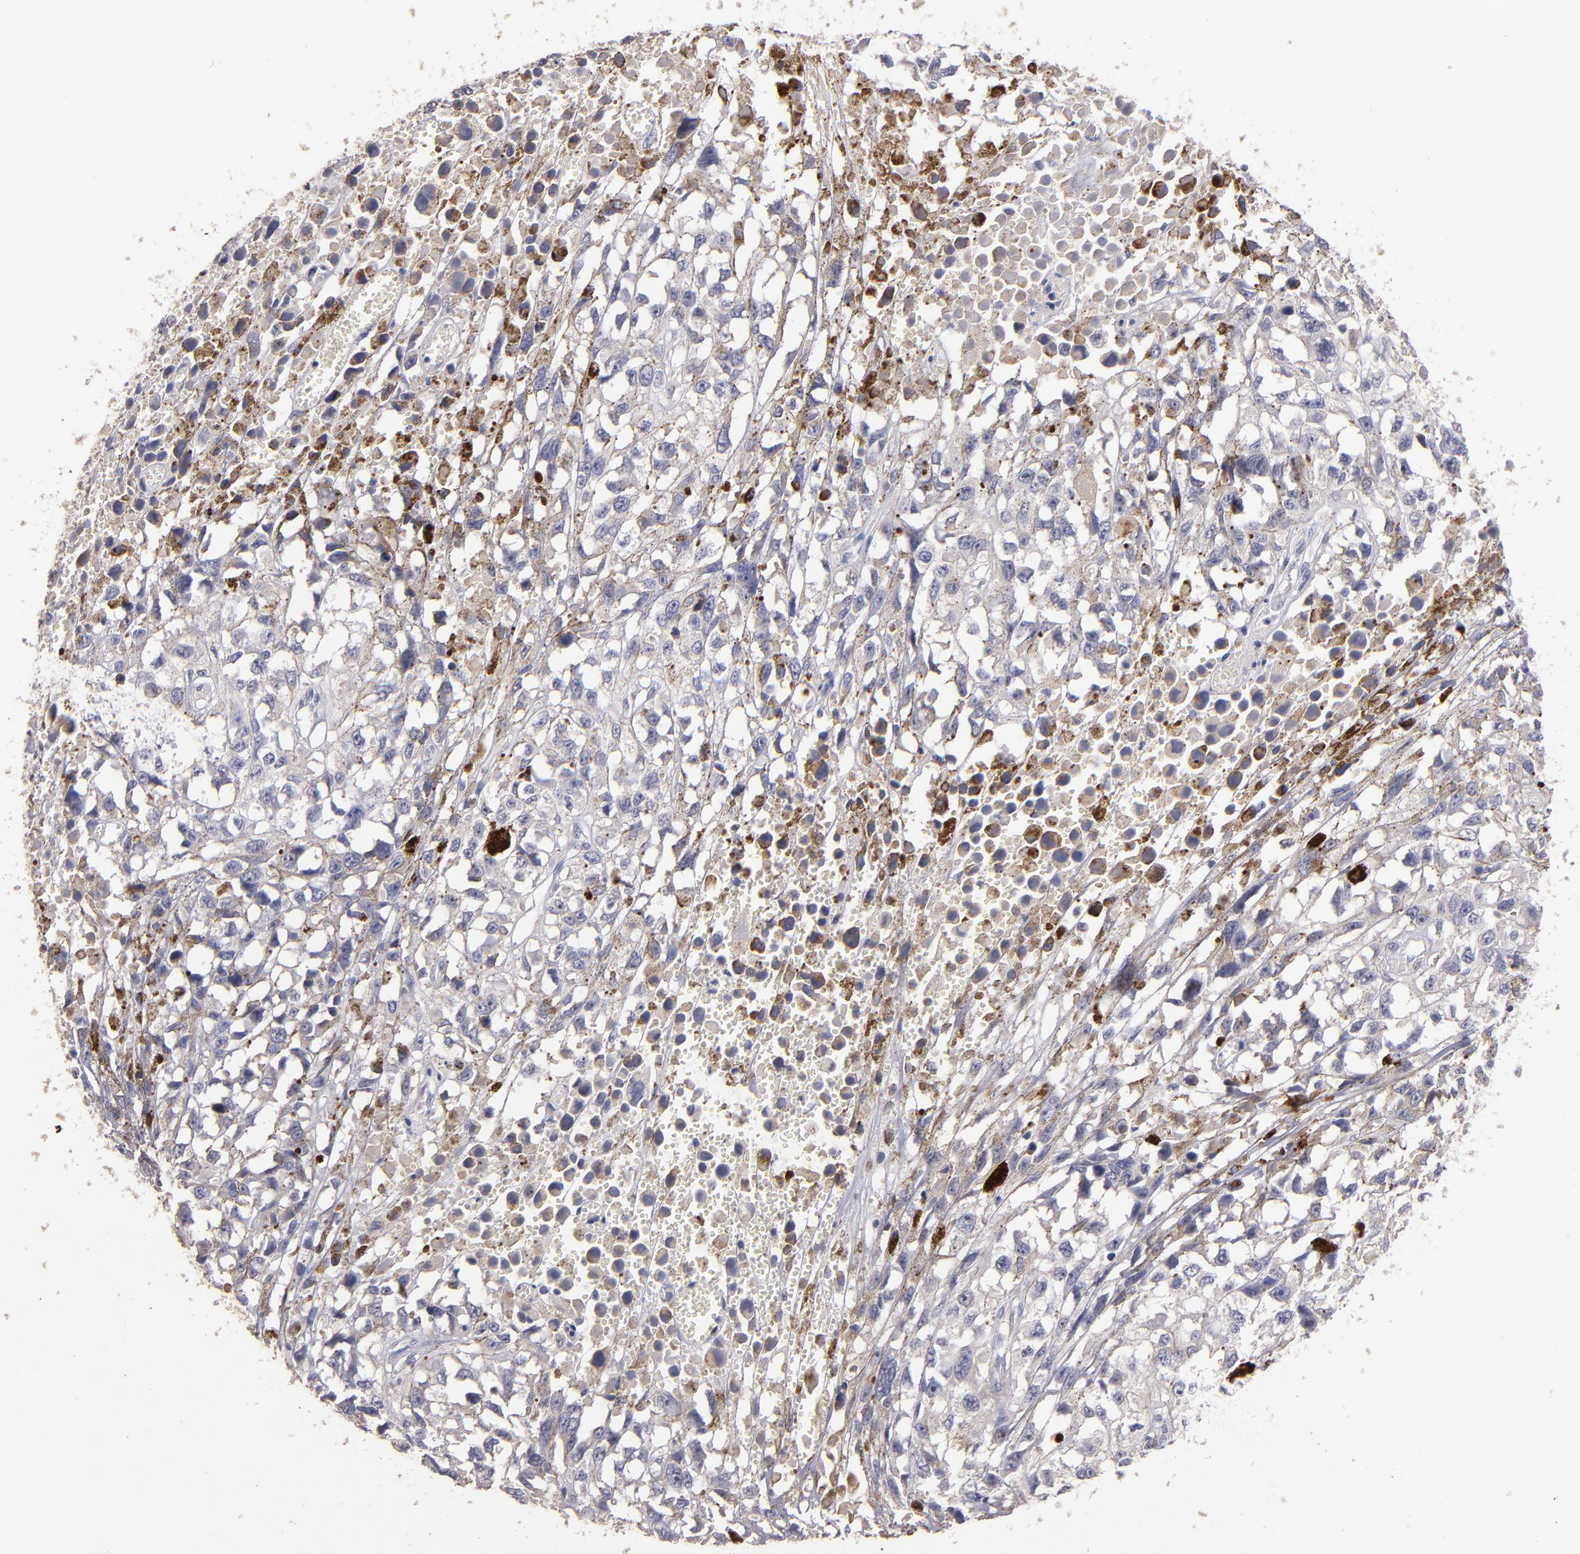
{"staining": {"intensity": "moderate", "quantity": "<25%", "location": "cytoplasmic/membranous"}, "tissue": "melanoma", "cell_type": "Tumor cells", "image_type": "cancer", "snomed": [{"axis": "morphology", "description": "Malignant melanoma, Metastatic site"}, {"axis": "topography", "description": "Lymph node"}], "caption": "Melanoma stained with IHC demonstrates moderate cytoplasmic/membranous staining in approximately <25% of tumor cells.", "gene": "MAGEE1", "patient": {"sex": "male", "age": 59}}